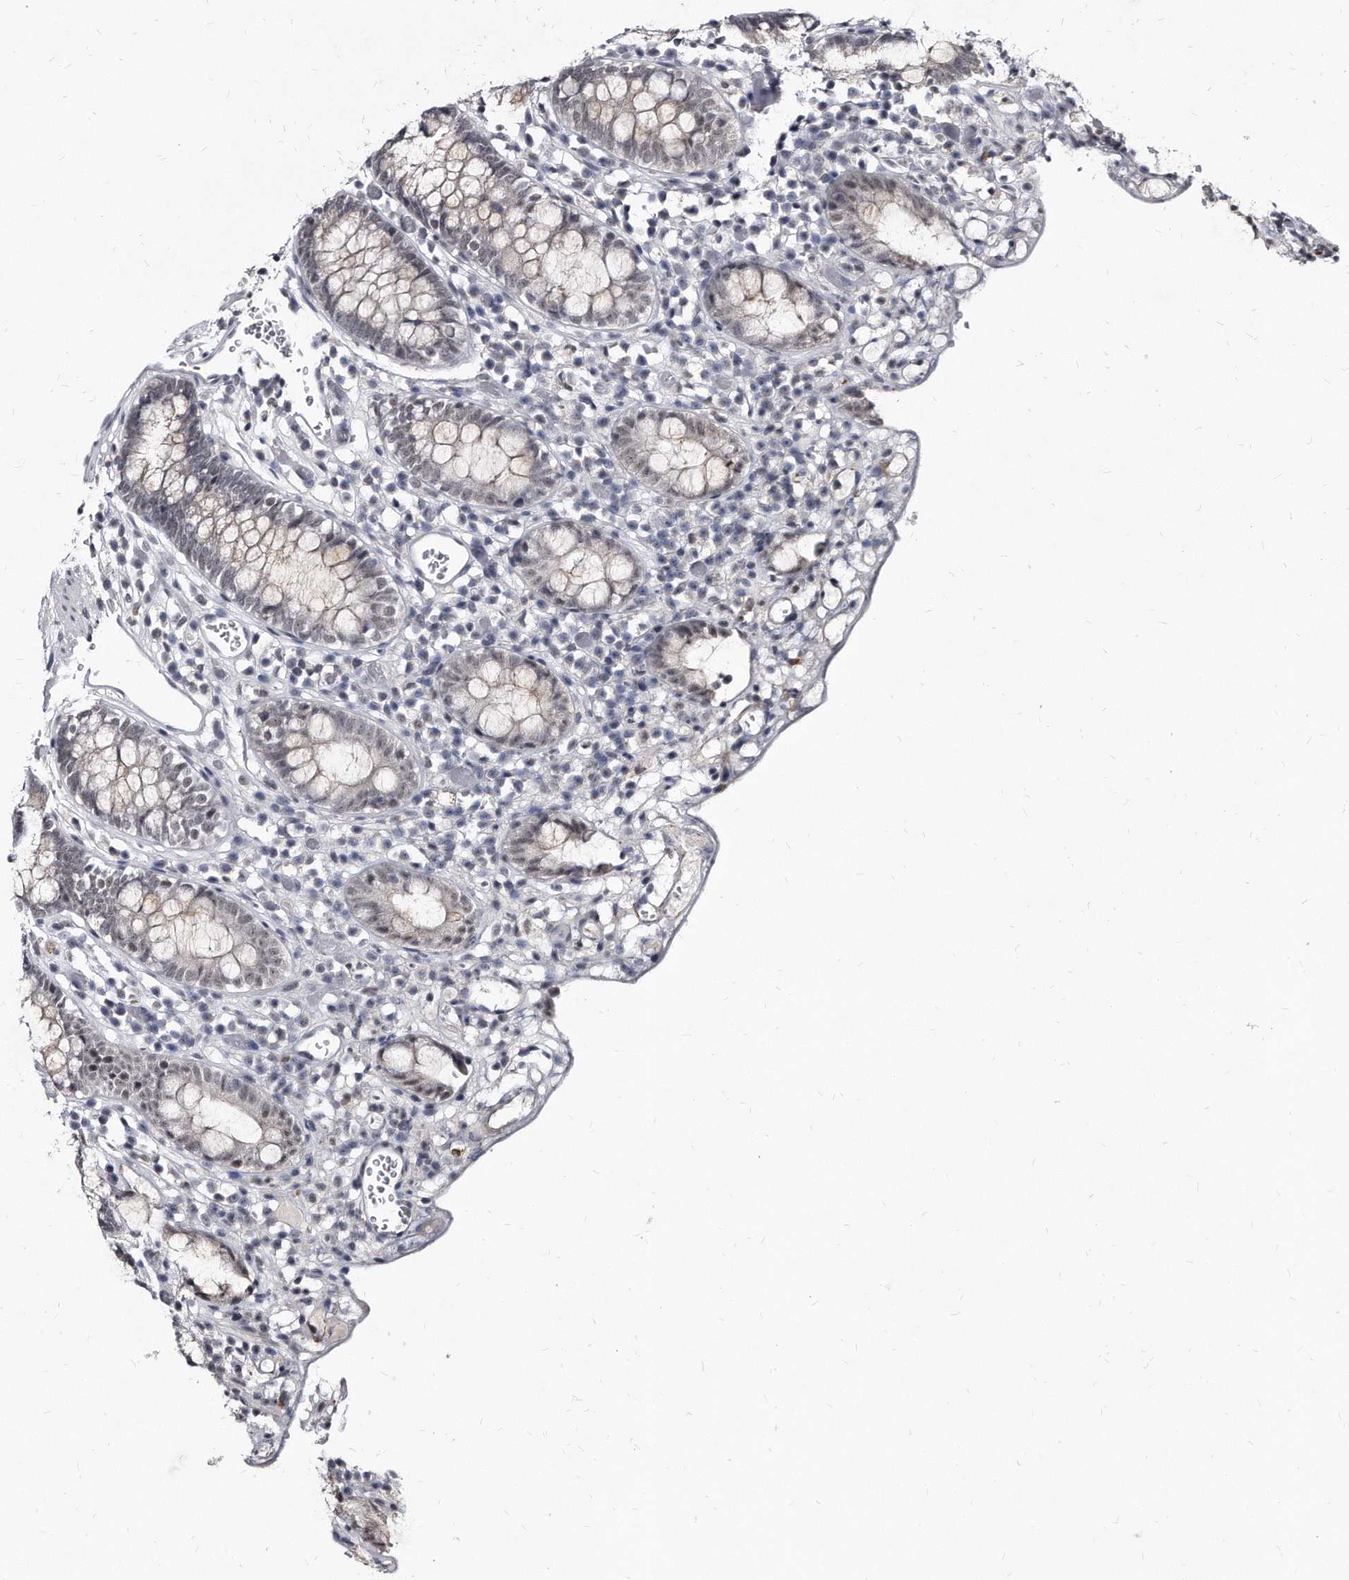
{"staining": {"intensity": "weak", "quantity": ">75%", "location": "nuclear"}, "tissue": "colon", "cell_type": "Endothelial cells", "image_type": "normal", "snomed": [{"axis": "morphology", "description": "Normal tissue, NOS"}, {"axis": "topography", "description": "Colon"}], "caption": "This photomicrograph shows IHC staining of normal colon, with low weak nuclear positivity in approximately >75% of endothelial cells.", "gene": "KLHDC3", "patient": {"sex": "male", "age": 14}}